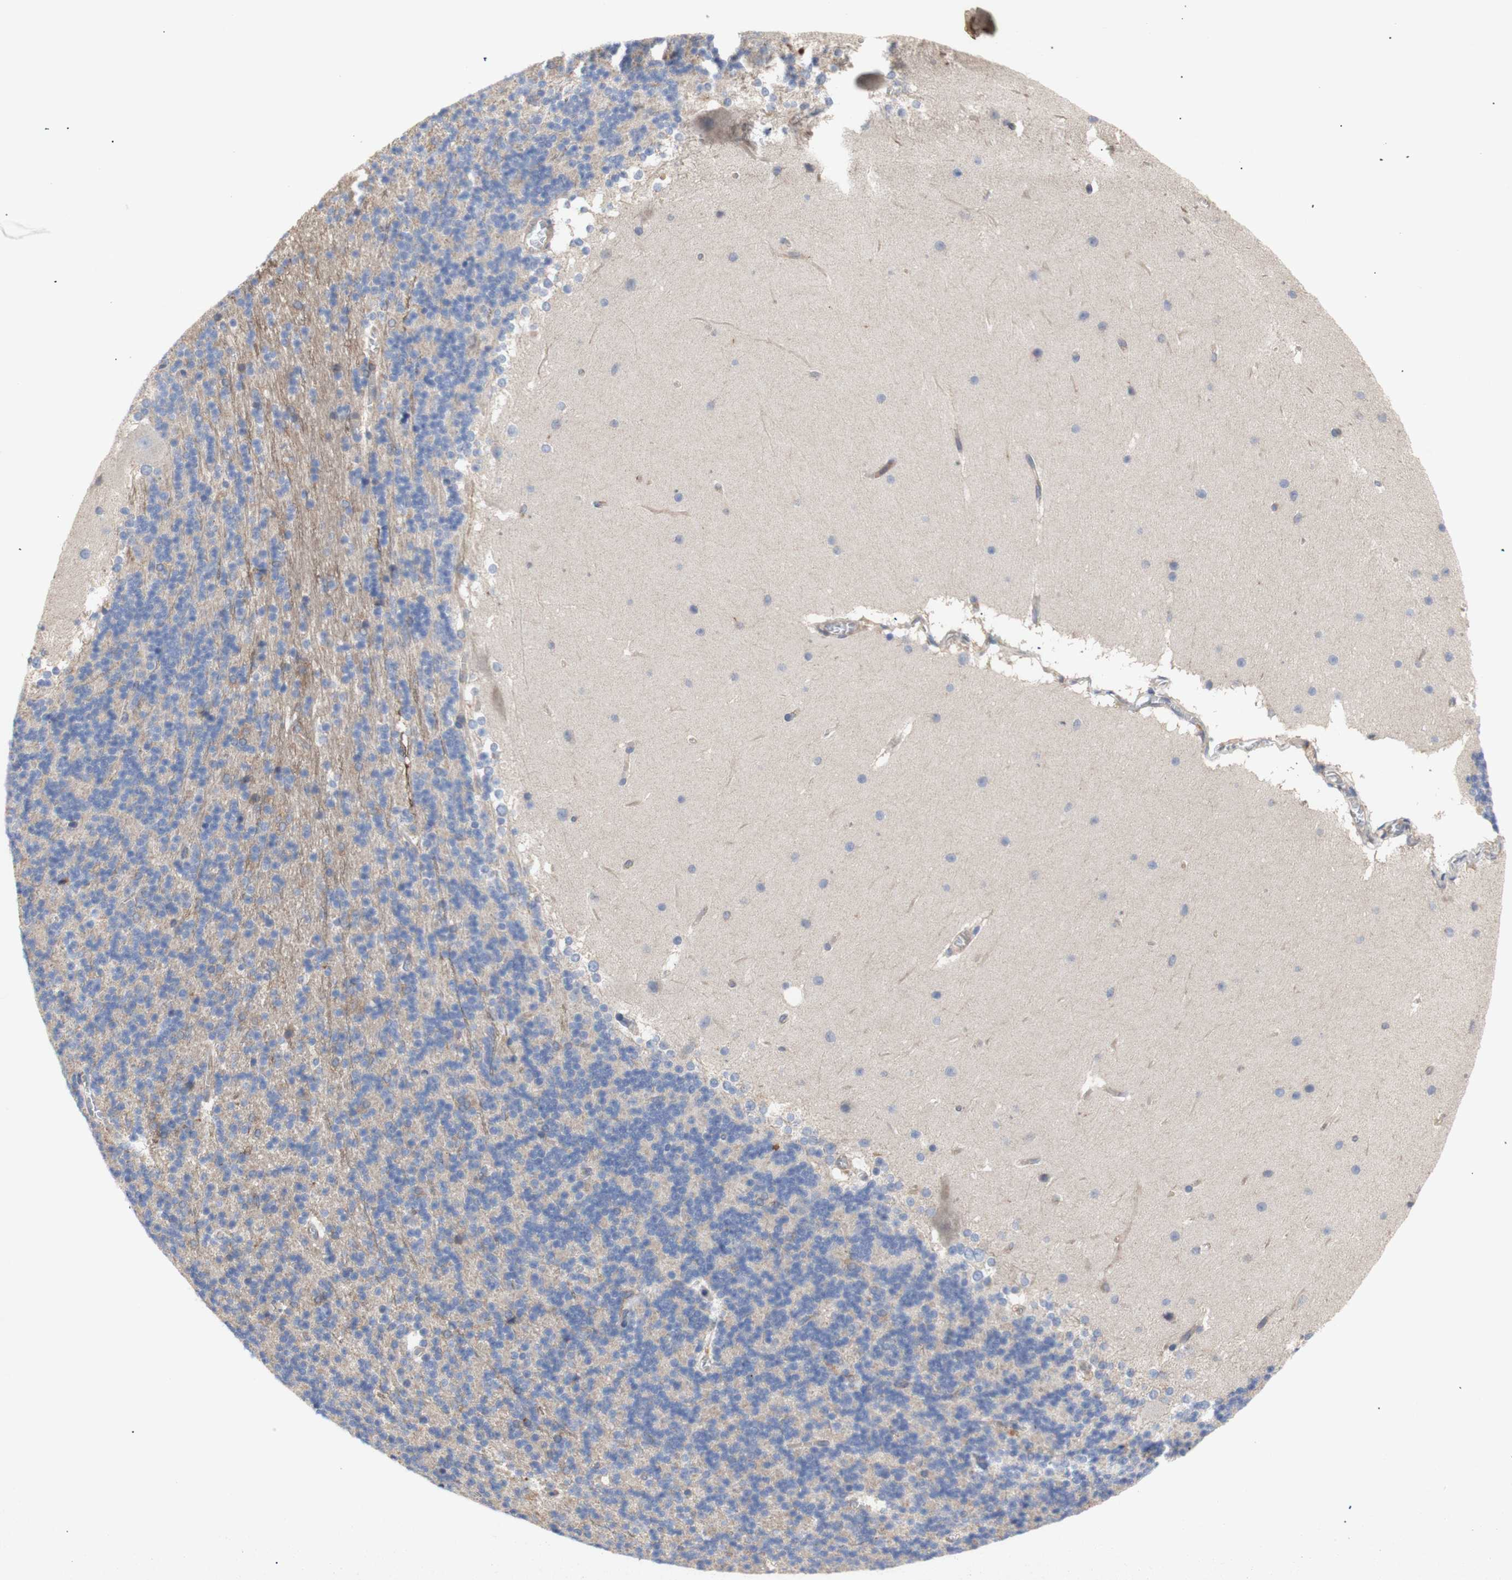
{"staining": {"intensity": "weak", "quantity": ">75%", "location": "cytoplasmic/membranous"}, "tissue": "cerebellum", "cell_type": "Cells in granular layer", "image_type": "normal", "snomed": [{"axis": "morphology", "description": "Normal tissue, NOS"}, {"axis": "topography", "description": "Cerebellum"}], "caption": "Cerebellum stained with DAB IHC shows low levels of weak cytoplasmic/membranous expression in about >75% of cells in granular layer.", "gene": "IKBKG", "patient": {"sex": "female", "age": 19}}